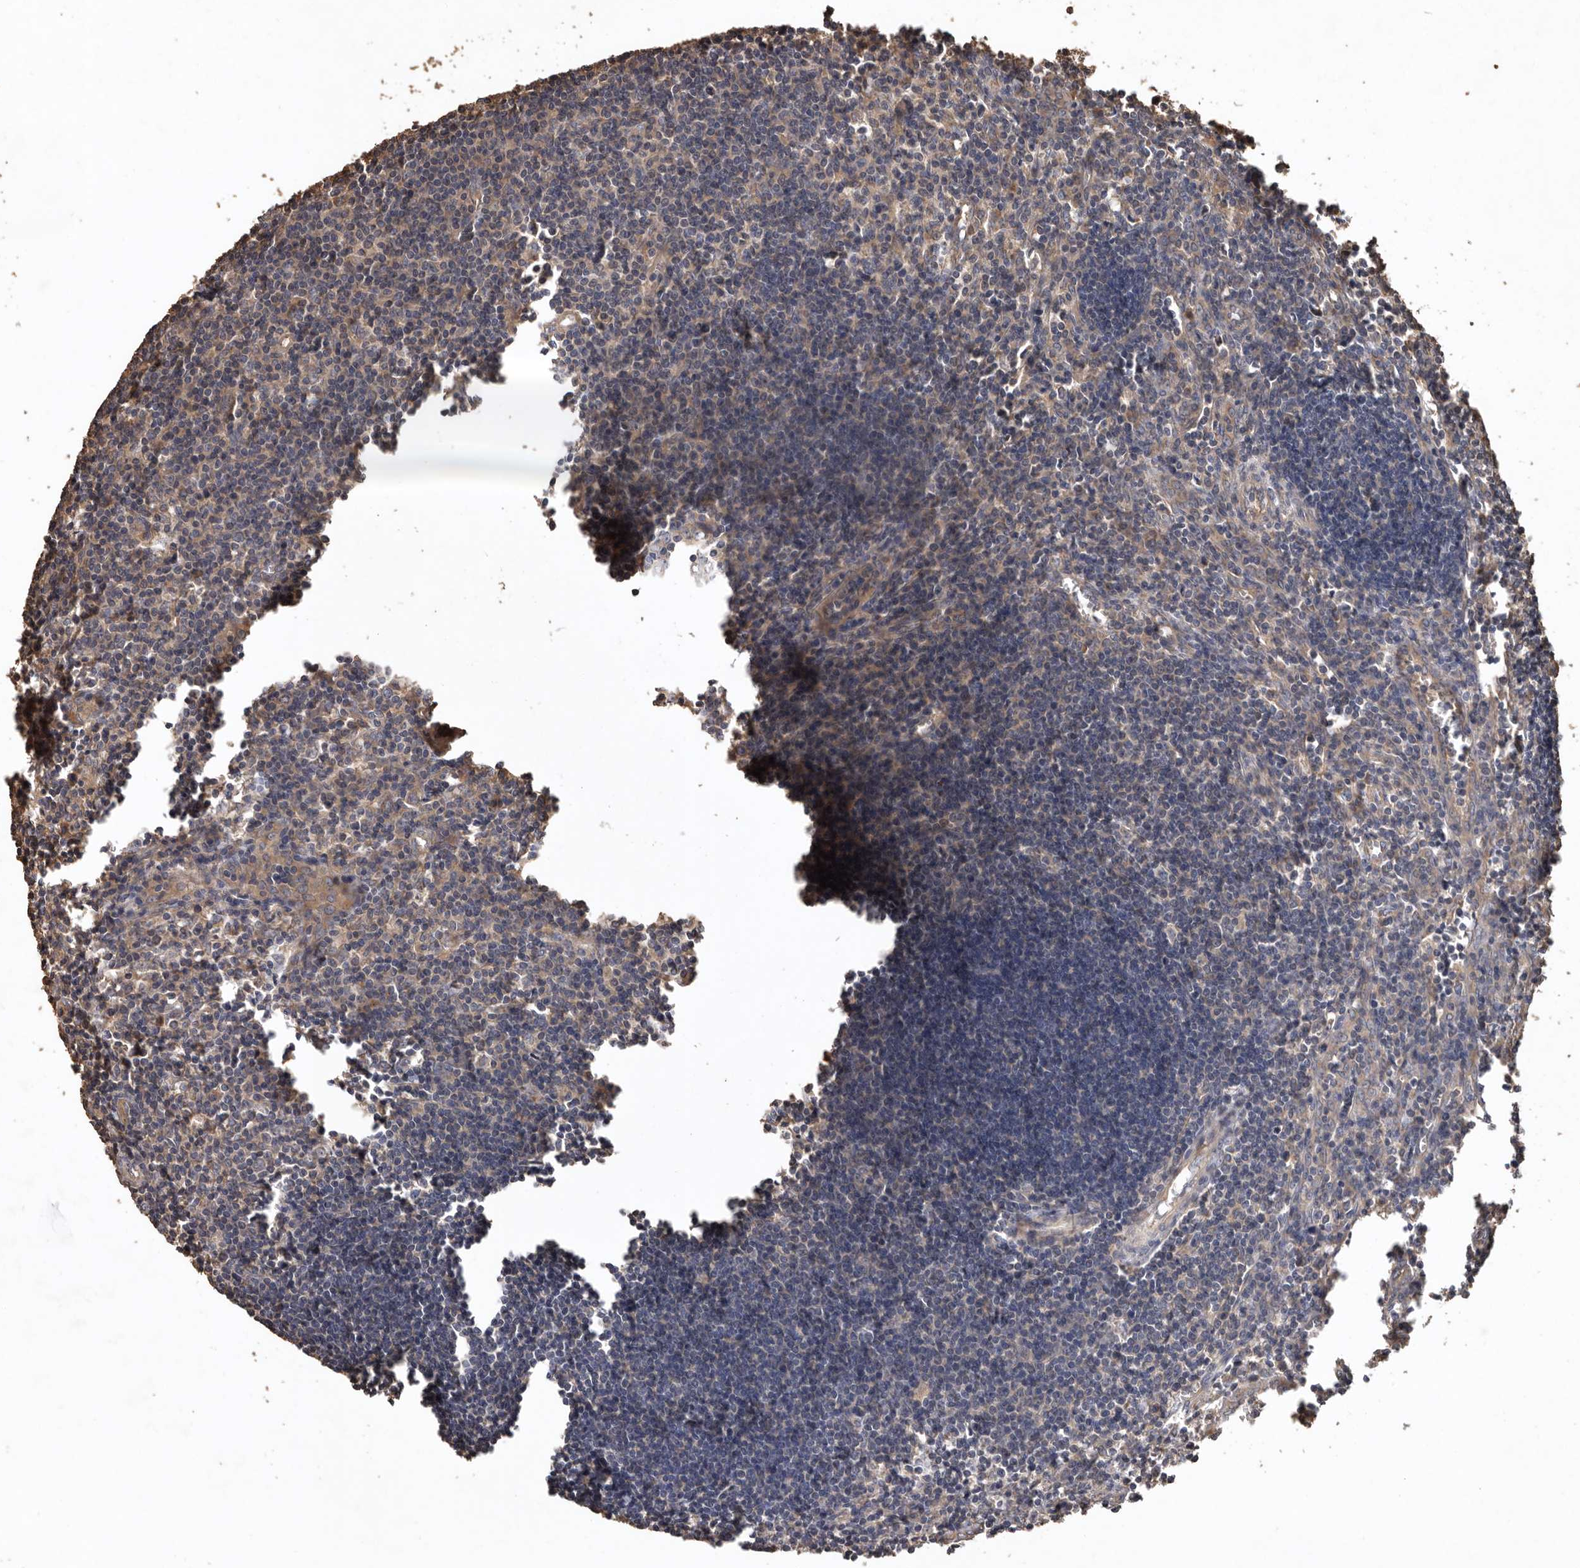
{"staining": {"intensity": "moderate", "quantity": ">75%", "location": "cytoplasmic/membranous"}, "tissue": "lymph node", "cell_type": "Germinal center cells", "image_type": "normal", "snomed": [{"axis": "morphology", "description": "Normal tissue, NOS"}, {"axis": "morphology", "description": "Malignant melanoma, Metastatic site"}, {"axis": "topography", "description": "Lymph node"}], "caption": "Protein expression analysis of unremarkable lymph node exhibits moderate cytoplasmic/membranous staining in about >75% of germinal center cells.", "gene": "FLCN", "patient": {"sex": "male", "age": 41}}